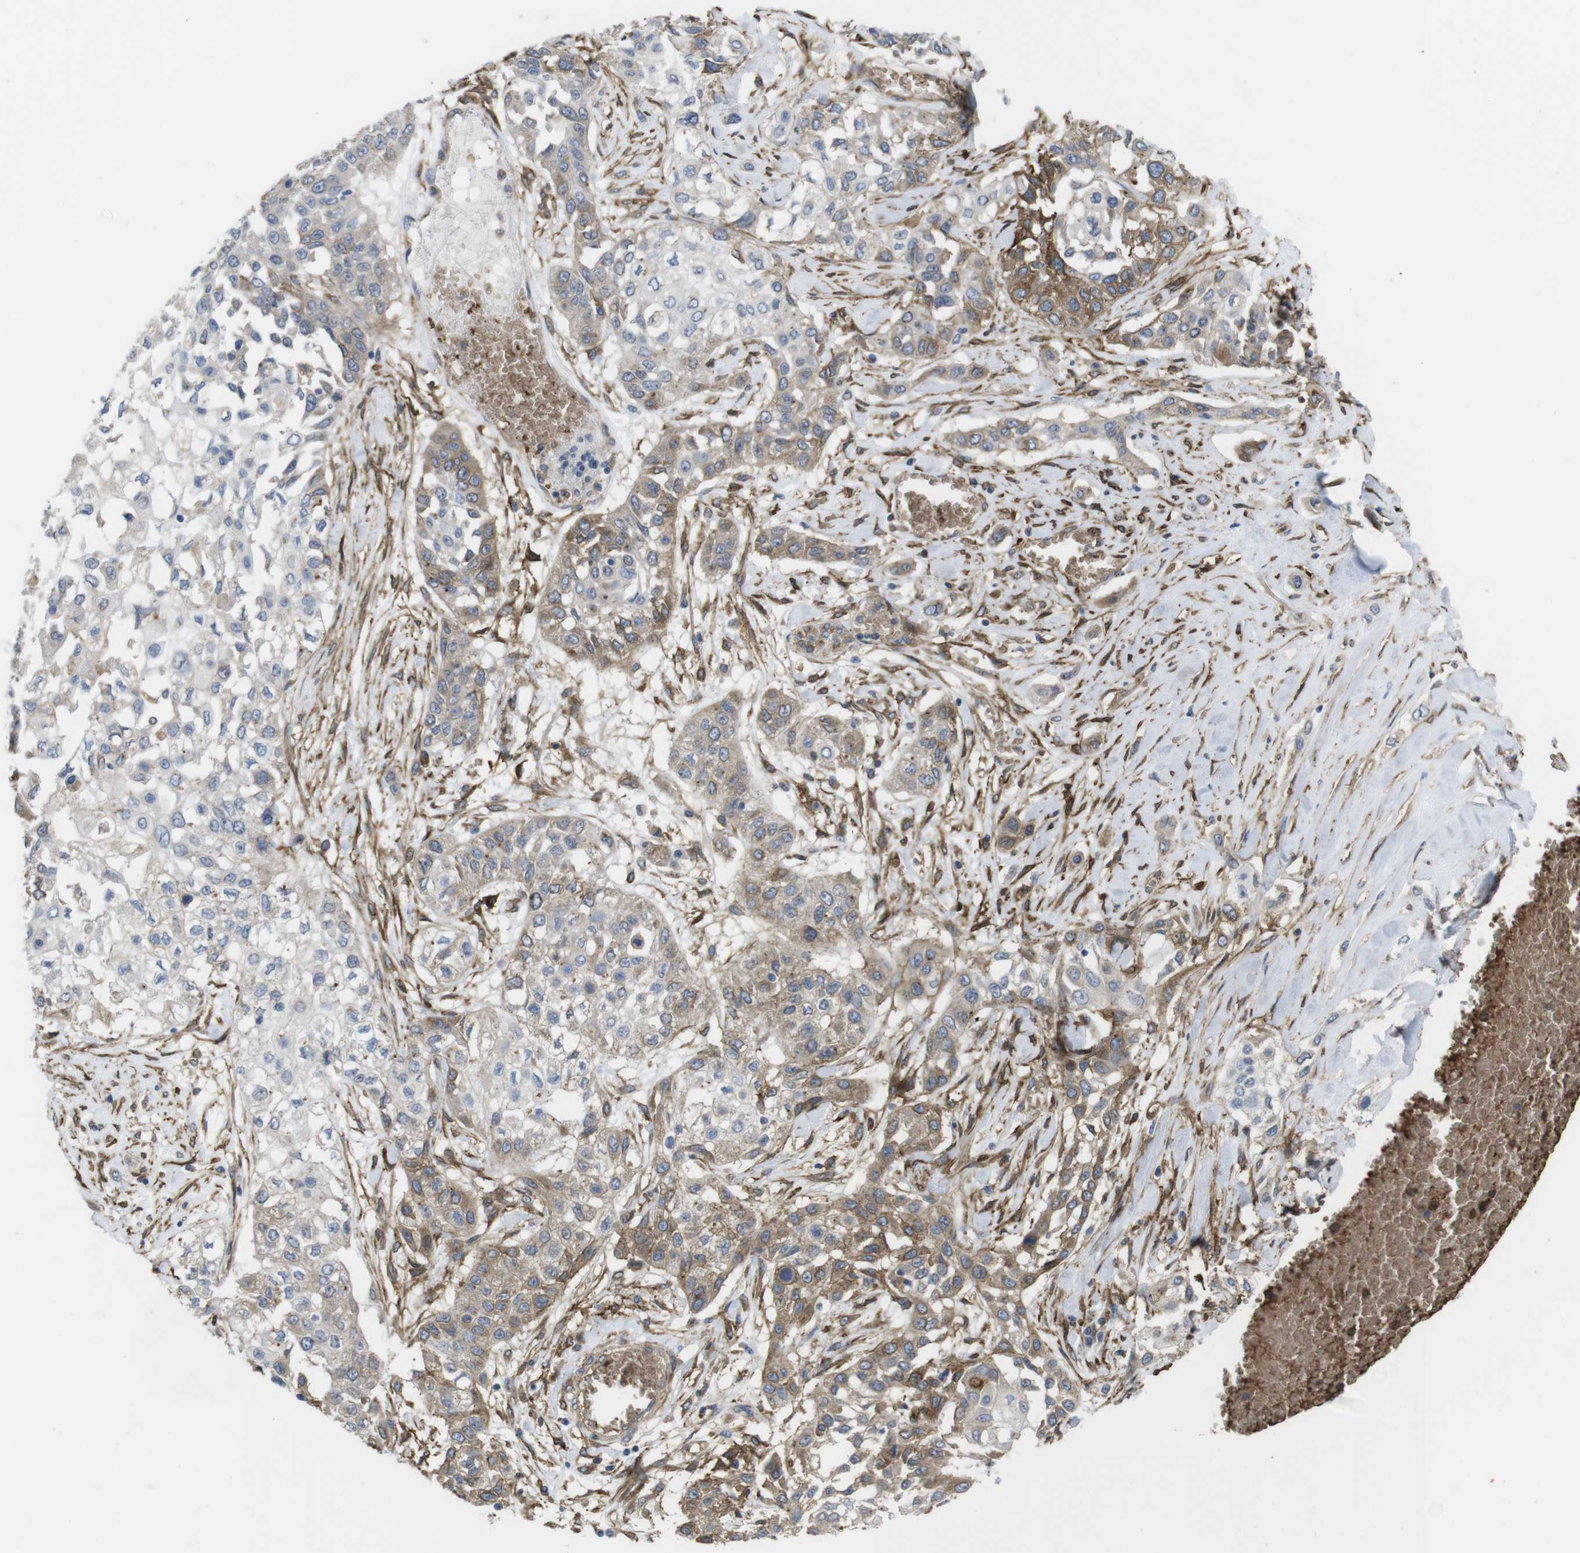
{"staining": {"intensity": "moderate", "quantity": "25%-75%", "location": "cytoplasmic/membranous"}, "tissue": "lung cancer", "cell_type": "Tumor cells", "image_type": "cancer", "snomed": [{"axis": "morphology", "description": "Squamous cell carcinoma, NOS"}, {"axis": "topography", "description": "Lung"}], "caption": "DAB (3,3'-diaminobenzidine) immunohistochemical staining of lung cancer exhibits moderate cytoplasmic/membranous protein positivity in about 25%-75% of tumor cells.", "gene": "CYBRD1", "patient": {"sex": "male", "age": 71}}